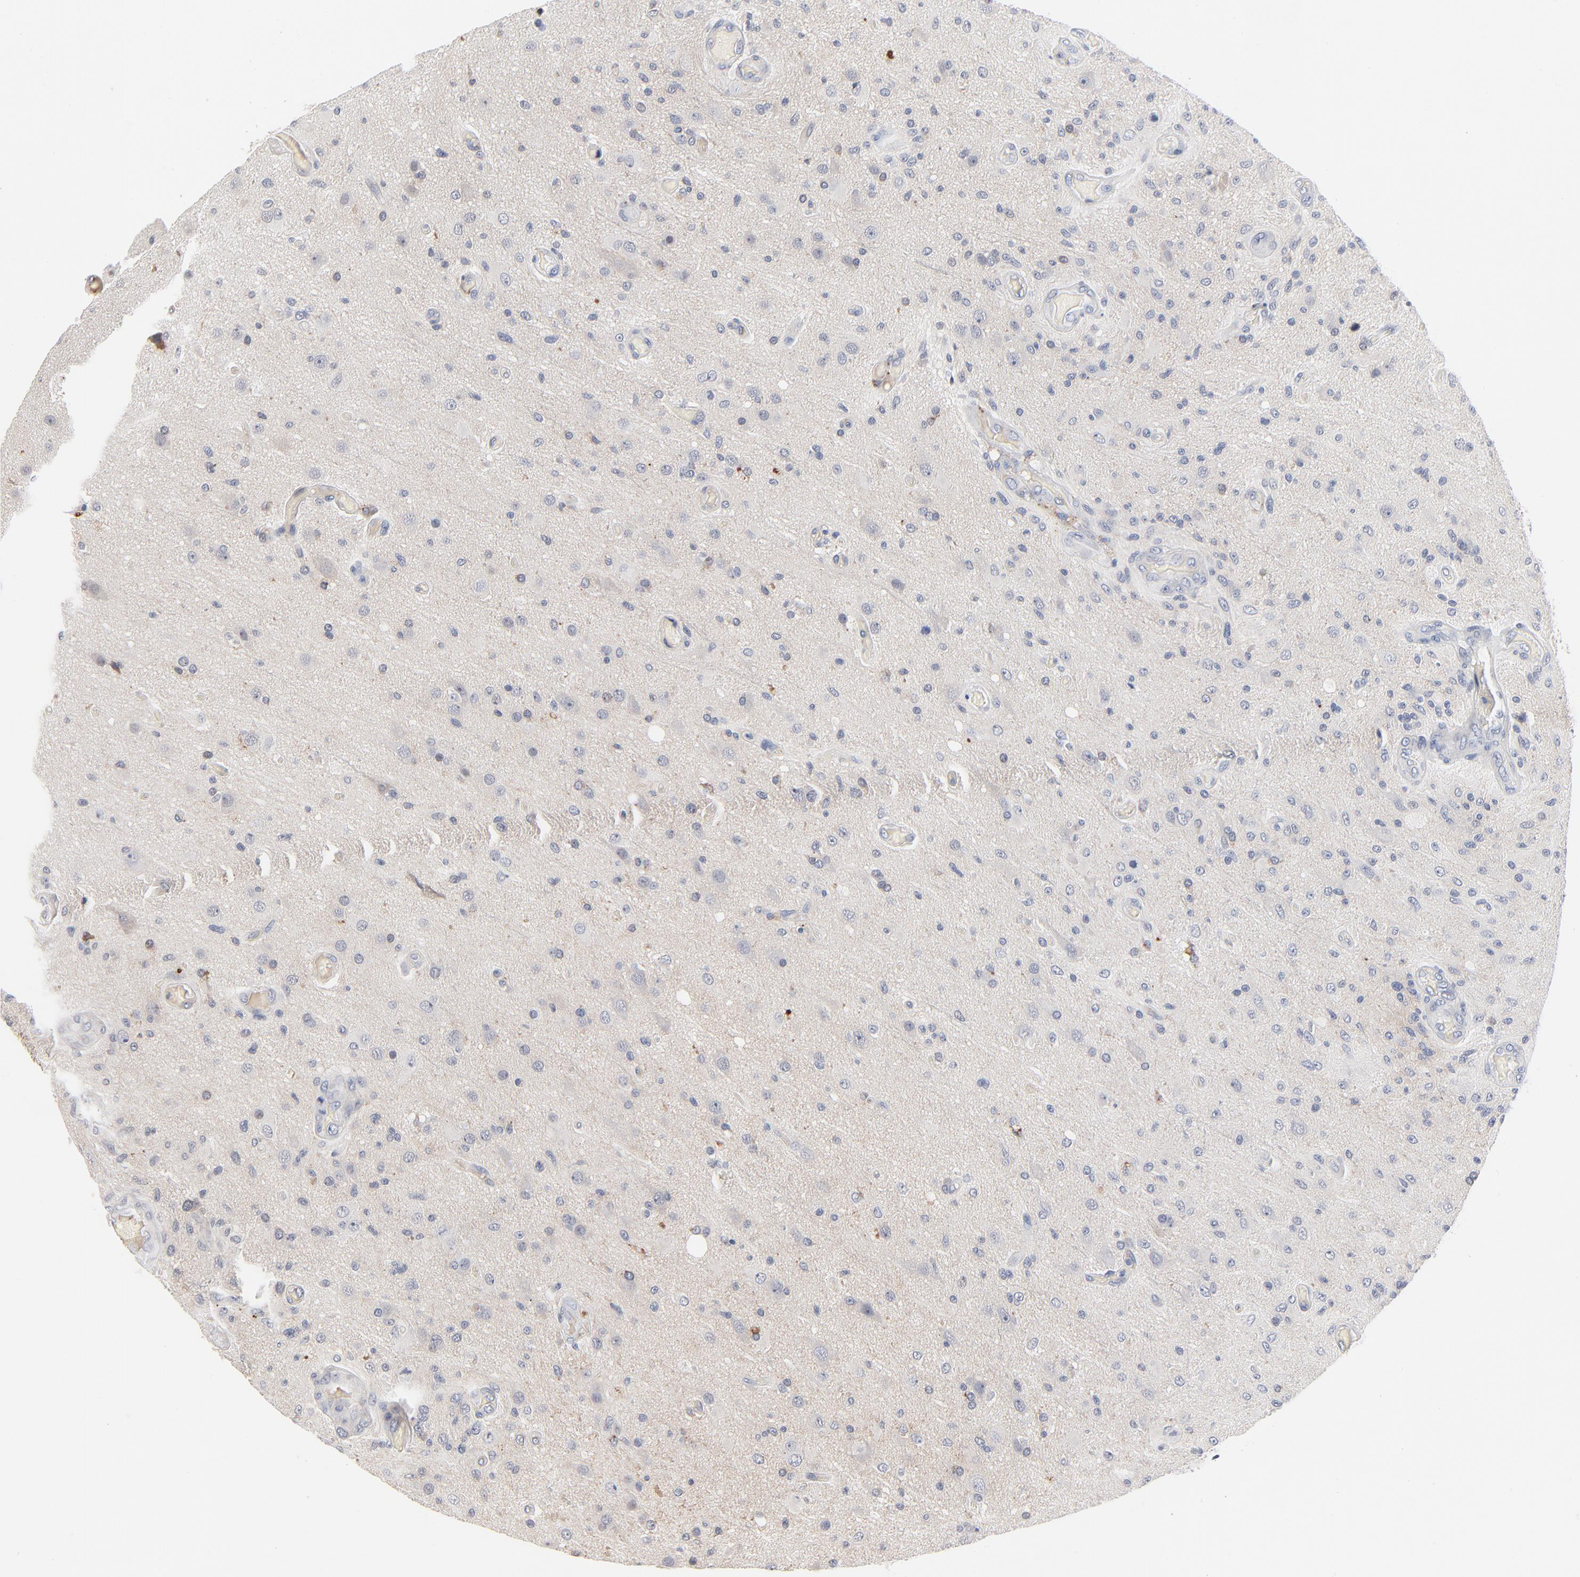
{"staining": {"intensity": "negative", "quantity": "none", "location": "none"}, "tissue": "glioma", "cell_type": "Tumor cells", "image_type": "cancer", "snomed": [{"axis": "morphology", "description": "Normal tissue, NOS"}, {"axis": "morphology", "description": "Glioma, malignant, High grade"}, {"axis": "topography", "description": "Cerebral cortex"}], "caption": "Tumor cells show no significant protein positivity in malignant glioma (high-grade).", "gene": "SERPINA4", "patient": {"sex": "male", "age": 77}}